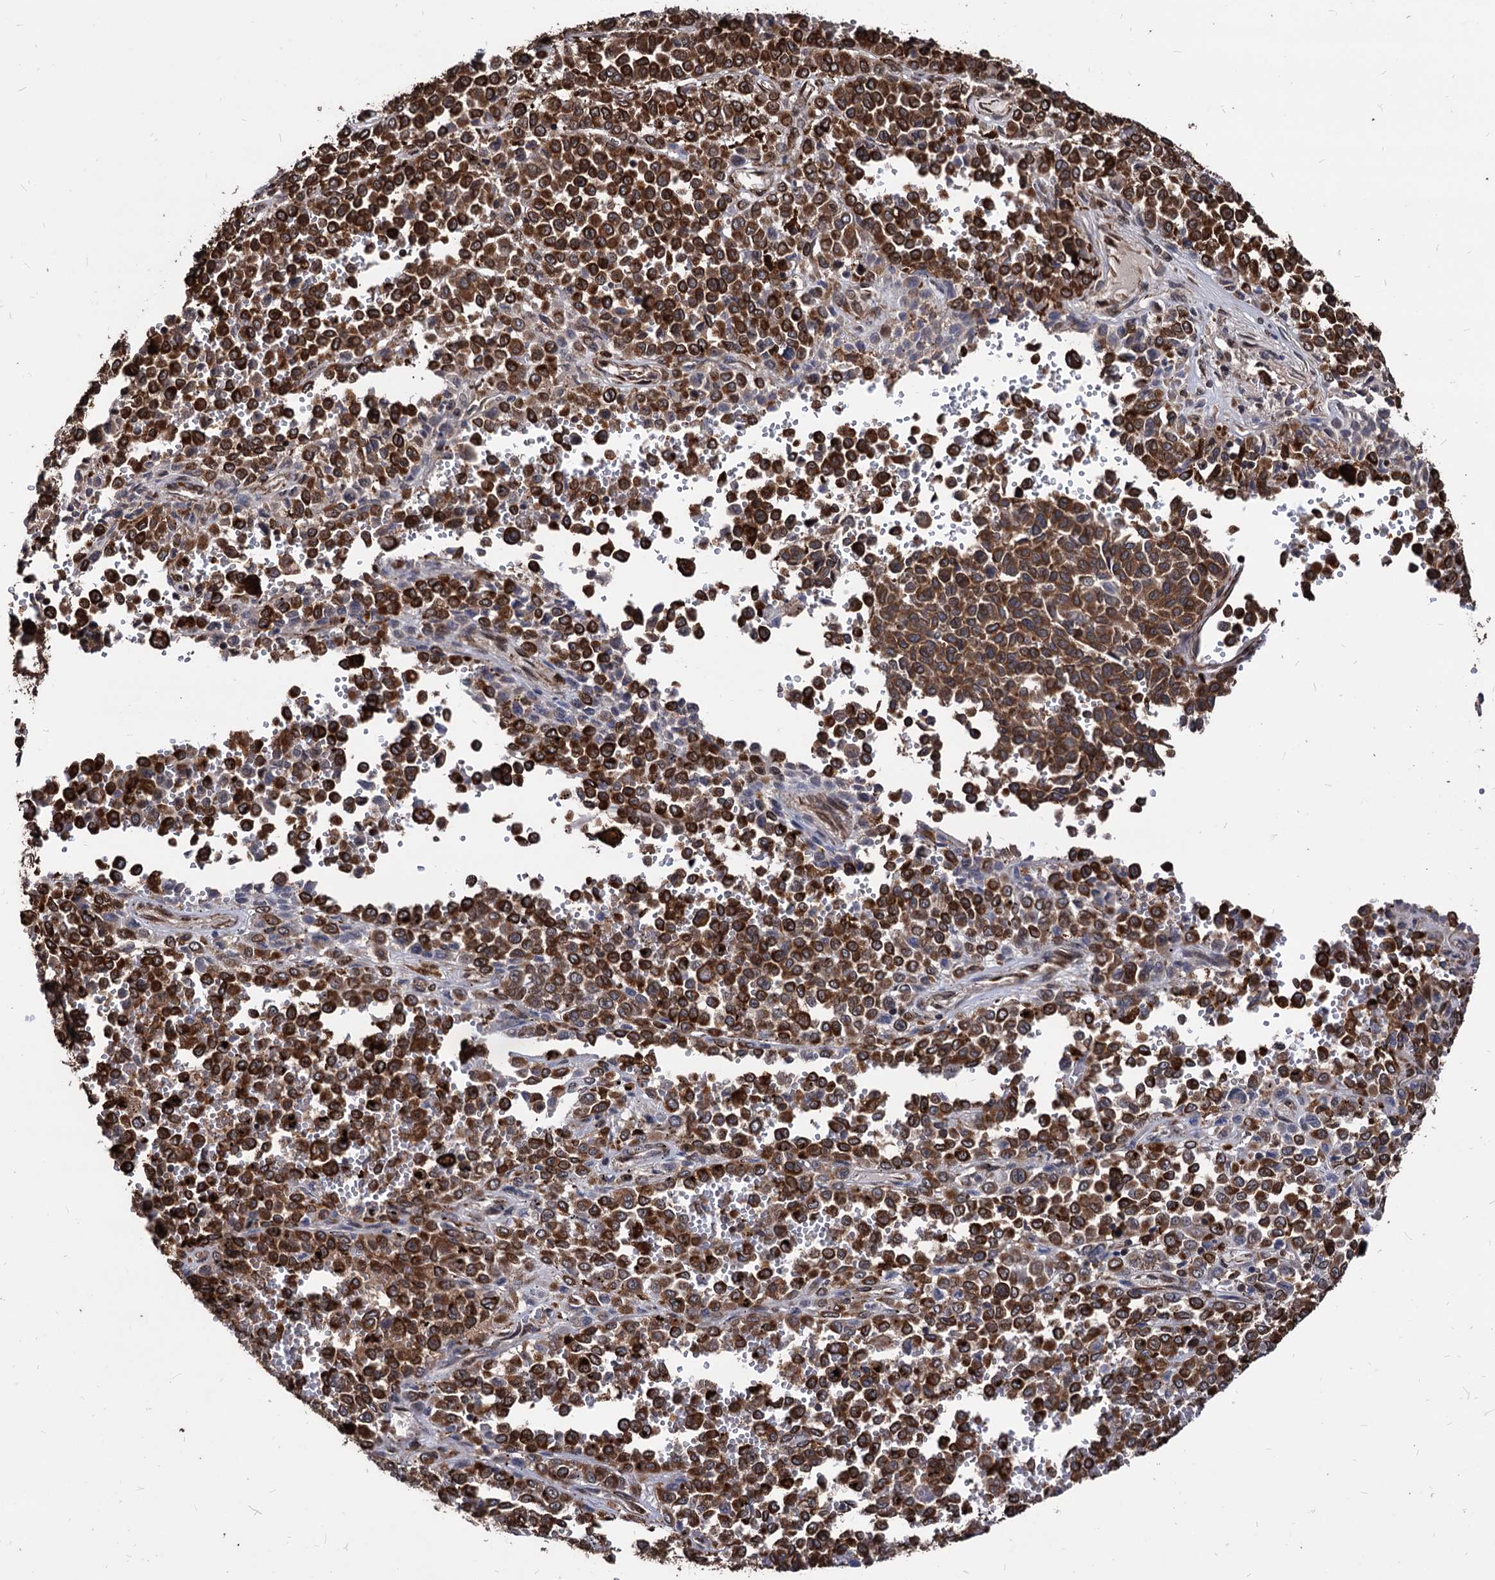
{"staining": {"intensity": "strong", "quantity": ">75%", "location": "cytoplasmic/membranous"}, "tissue": "melanoma", "cell_type": "Tumor cells", "image_type": "cancer", "snomed": [{"axis": "morphology", "description": "Malignant melanoma, Metastatic site"}, {"axis": "topography", "description": "Pancreas"}], "caption": "Protein expression analysis of human melanoma reveals strong cytoplasmic/membranous staining in approximately >75% of tumor cells.", "gene": "ANKRD12", "patient": {"sex": "female", "age": 30}}